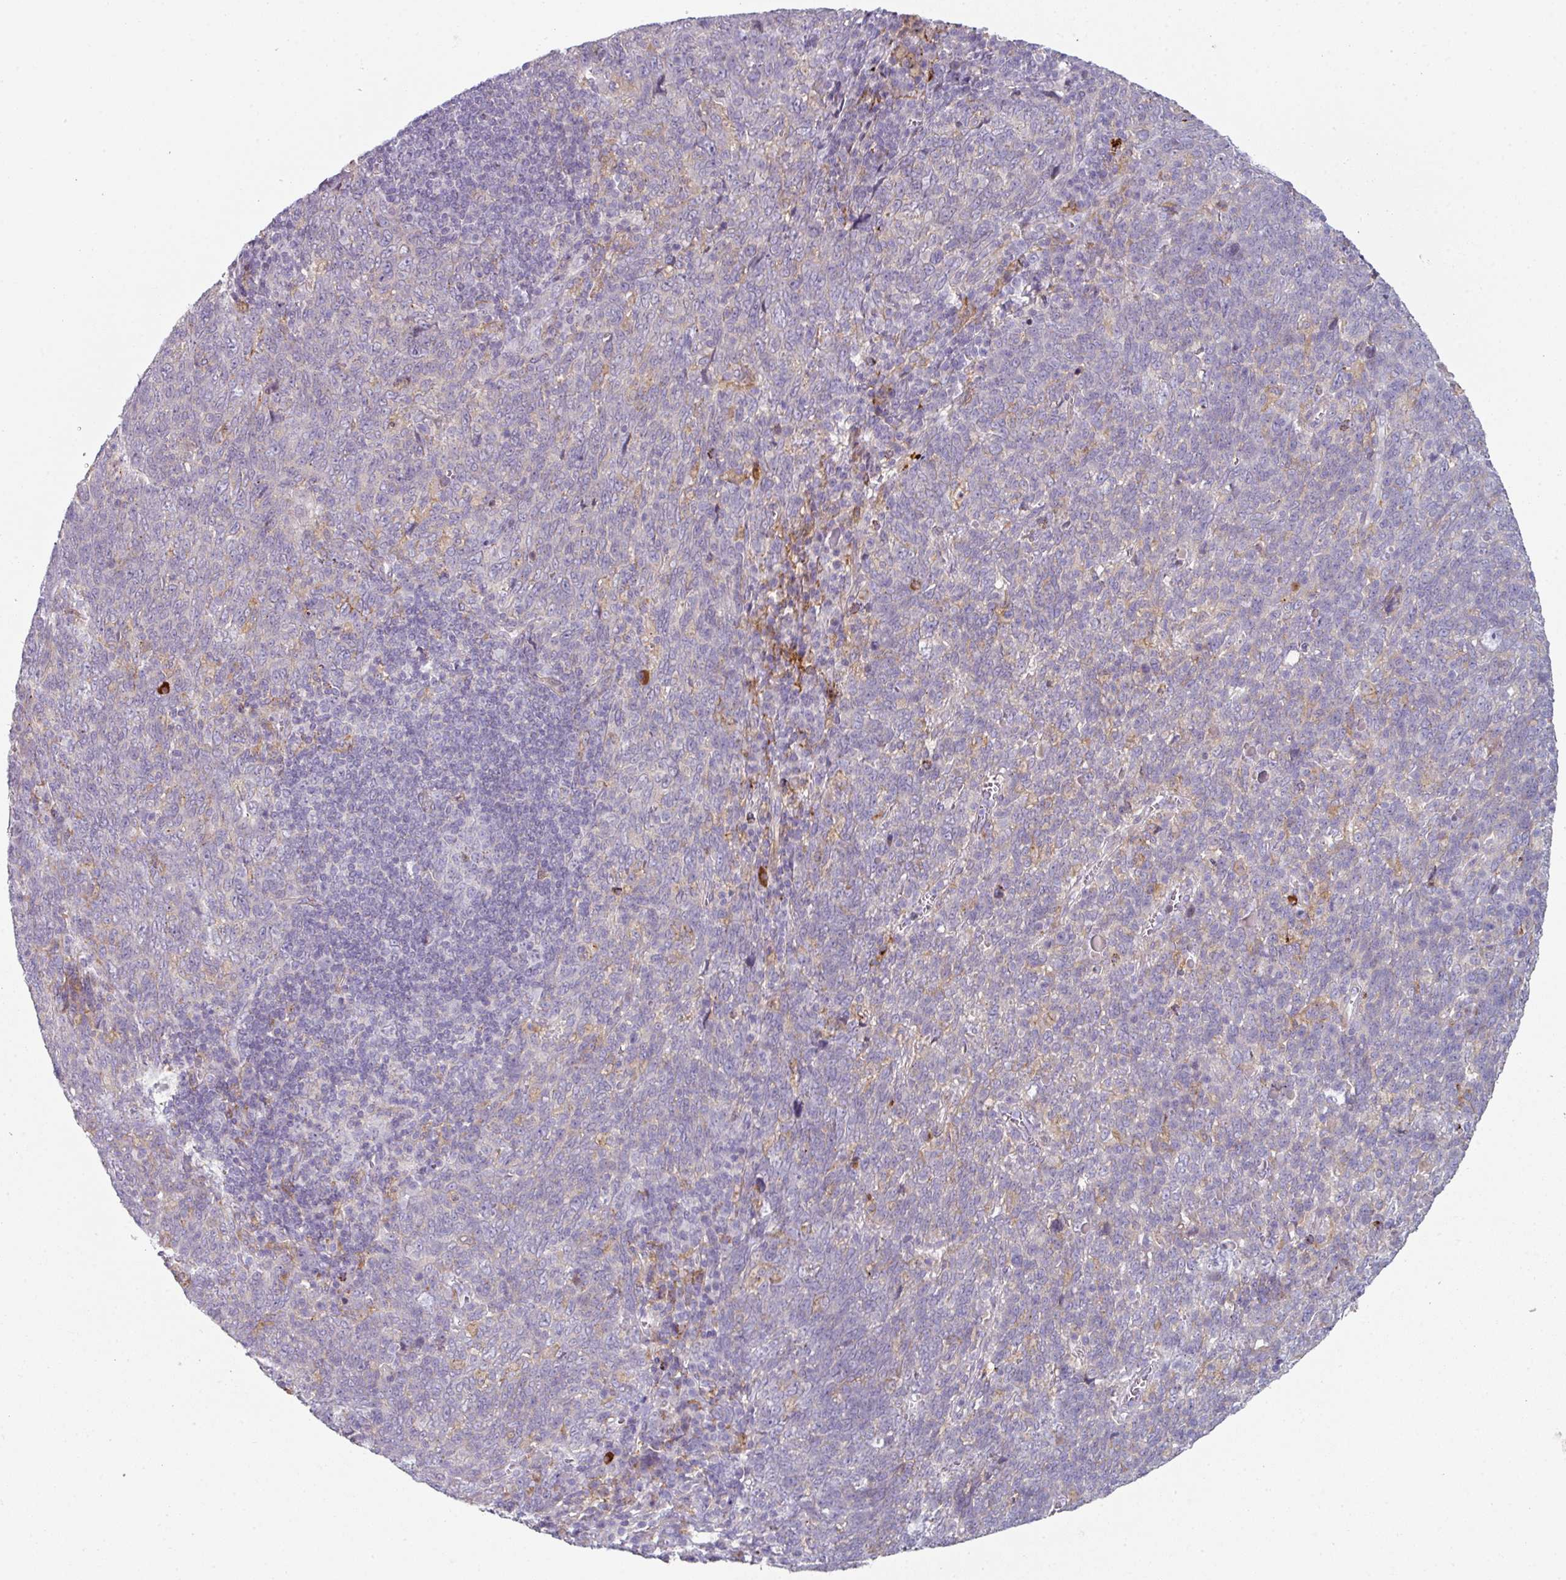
{"staining": {"intensity": "negative", "quantity": "none", "location": "none"}, "tissue": "lung cancer", "cell_type": "Tumor cells", "image_type": "cancer", "snomed": [{"axis": "morphology", "description": "Squamous cell carcinoma, NOS"}, {"axis": "topography", "description": "Lung"}], "caption": "Tumor cells are negative for protein expression in human lung cancer (squamous cell carcinoma).", "gene": "WSB2", "patient": {"sex": "female", "age": 72}}